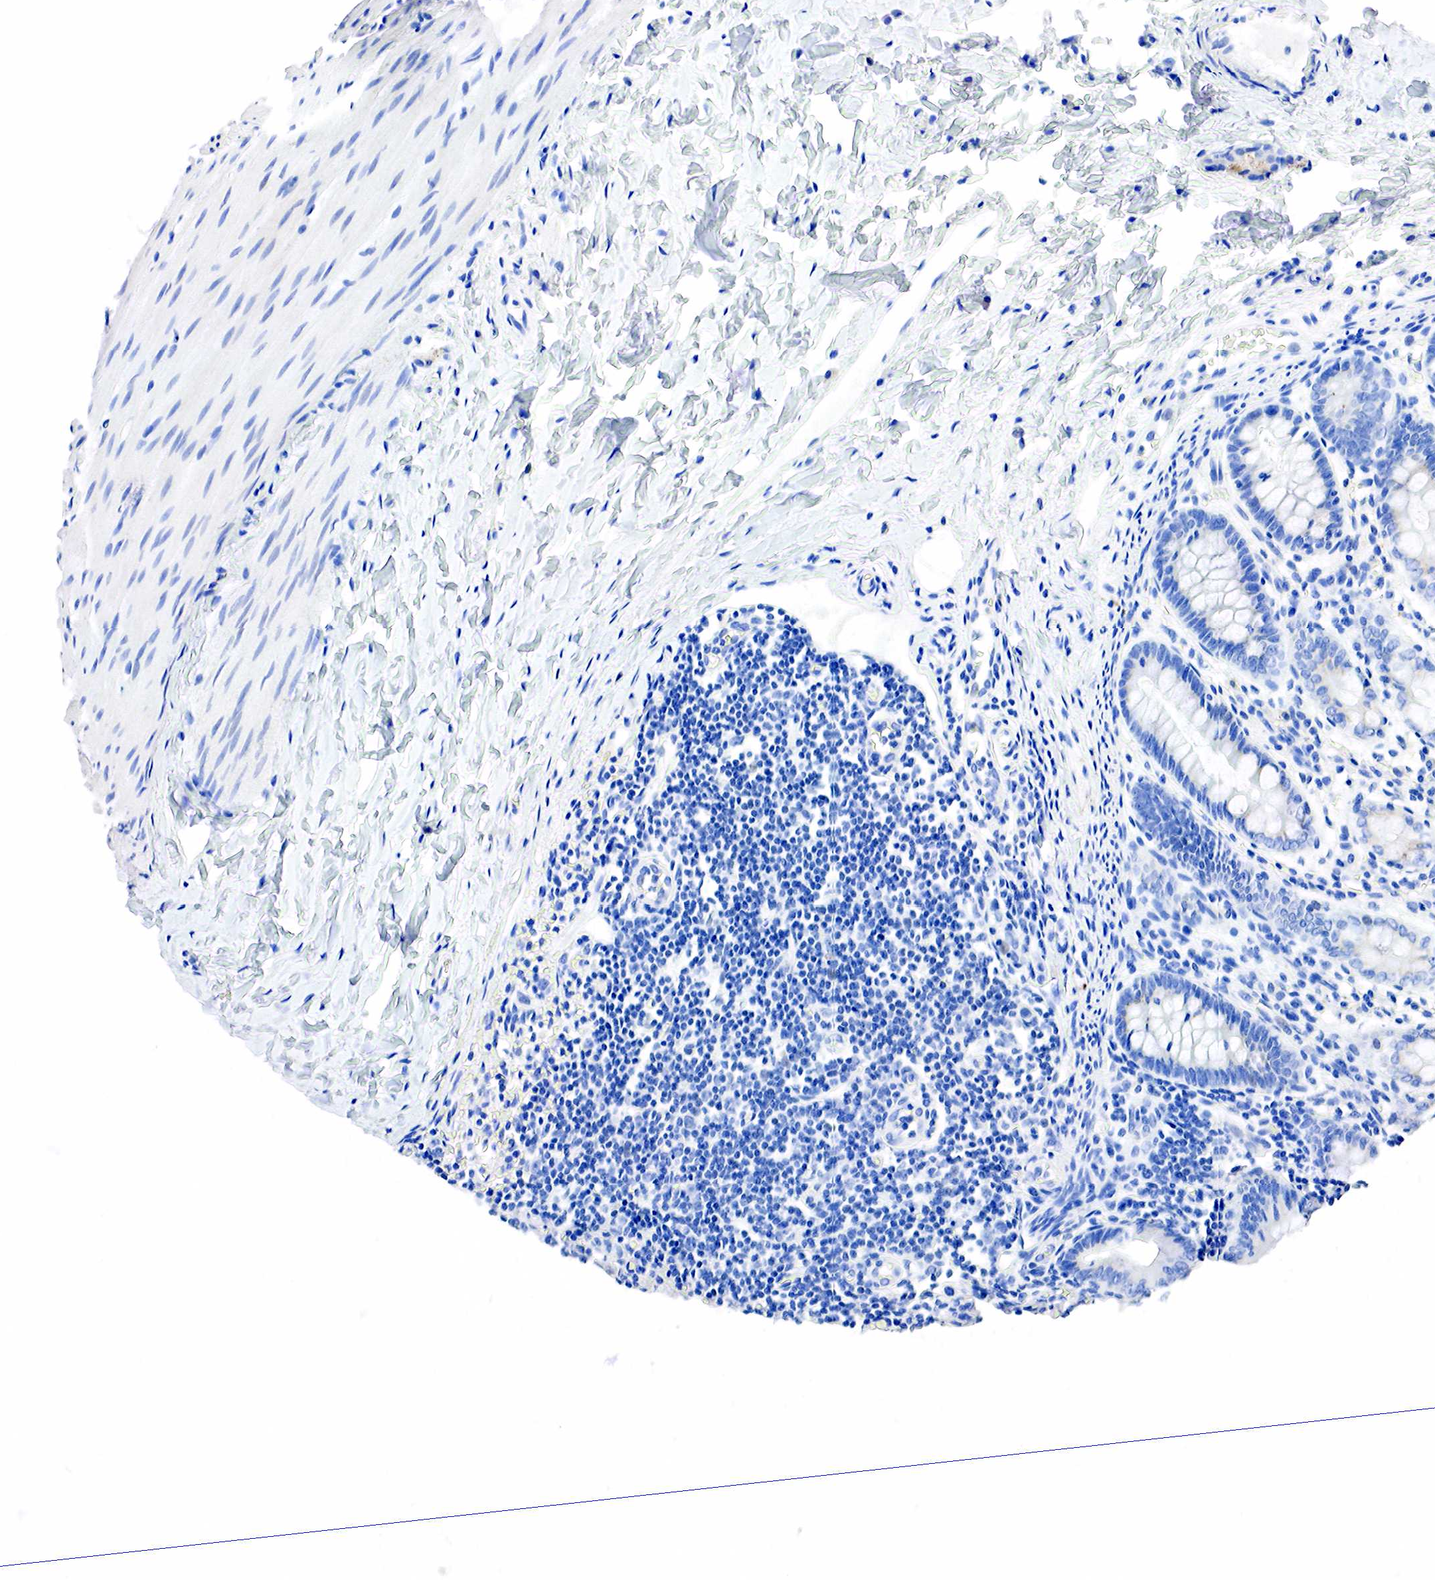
{"staining": {"intensity": "negative", "quantity": "none", "location": "none"}, "tissue": "colon", "cell_type": "Endothelial cells", "image_type": "normal", "snomed": [{"axis": "morphology", "description": "Normal tissue, NOS"}, {"axis": "topography", "description": "Colon"}], "caption": "IHC histopathology image of unremarkable human colon stained for a protein (brown), which demonstrates no expression in endothelial cells.", "gene": "SST", "patient": {"sex": "male", "age": 1}}